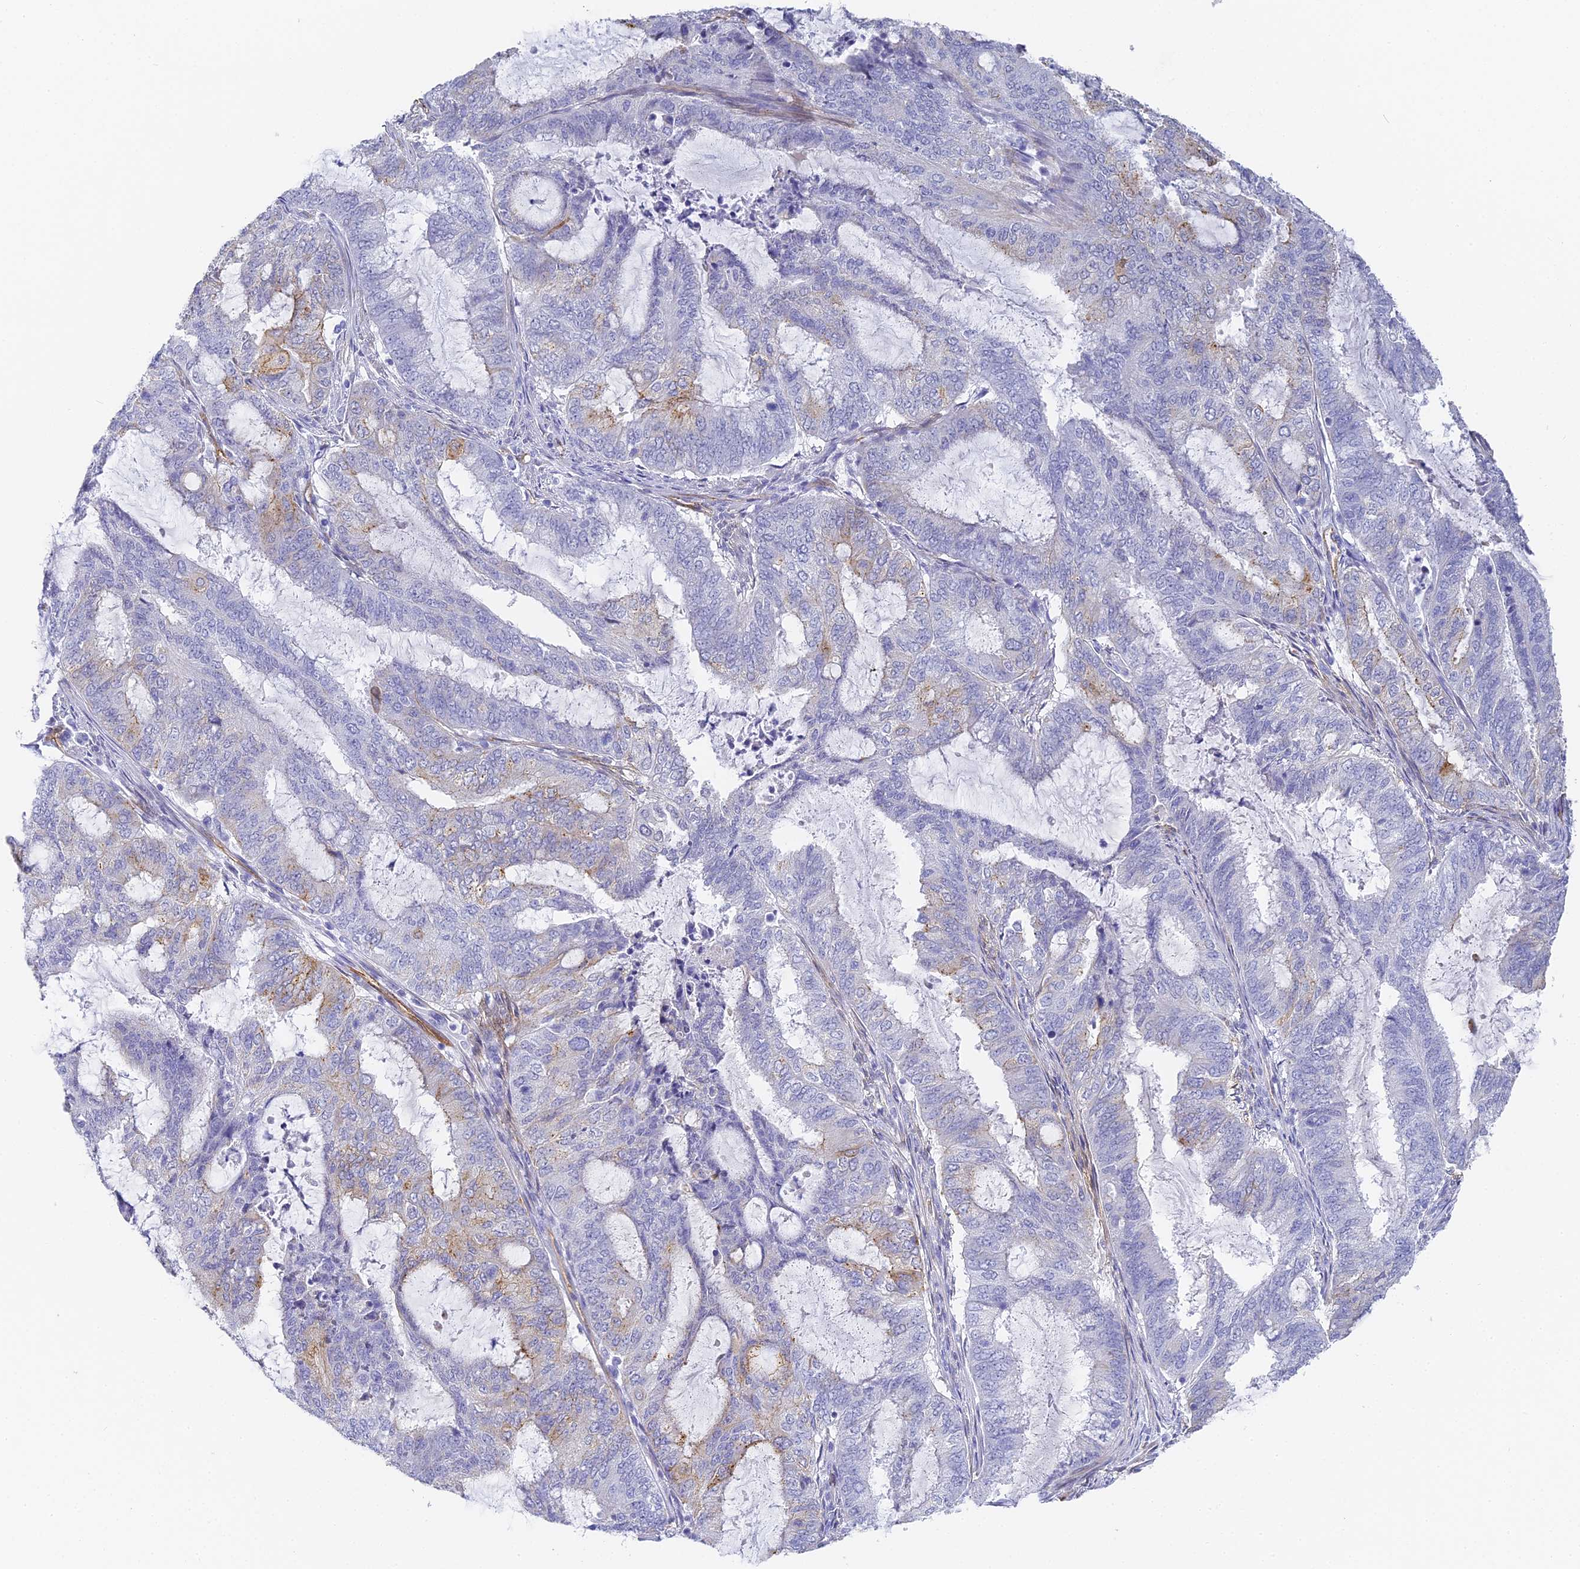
{"staining": {"intensity": "moderate", "quantity": "<25%", "location": "cytoplasmic/membranous"}, "tissue": "endometrial cancer", "cell_type": "Tumor cells", "image_type": "cancer", "snomed": [{"axis": "morphology", "description": "Adenocarcinoma, NOS"}, {"axis": "topography", "description": "Endometrium"}], "caption": "An immunohistochemistry histopathology image of tumor tissue is shown. Protein staining in brown shows moderate cytoplasmic/membranous positivity in endometrial cancer (adenocarcinoma) within tumor cells. Using DAB (3,3'-diaminobenzidine) (brown) and hematoxylin (blue) stains, captured at high magnification using brightfield microscopy.", "gene": "GJA1", "patient": {"sex": "female", "age": 51}}